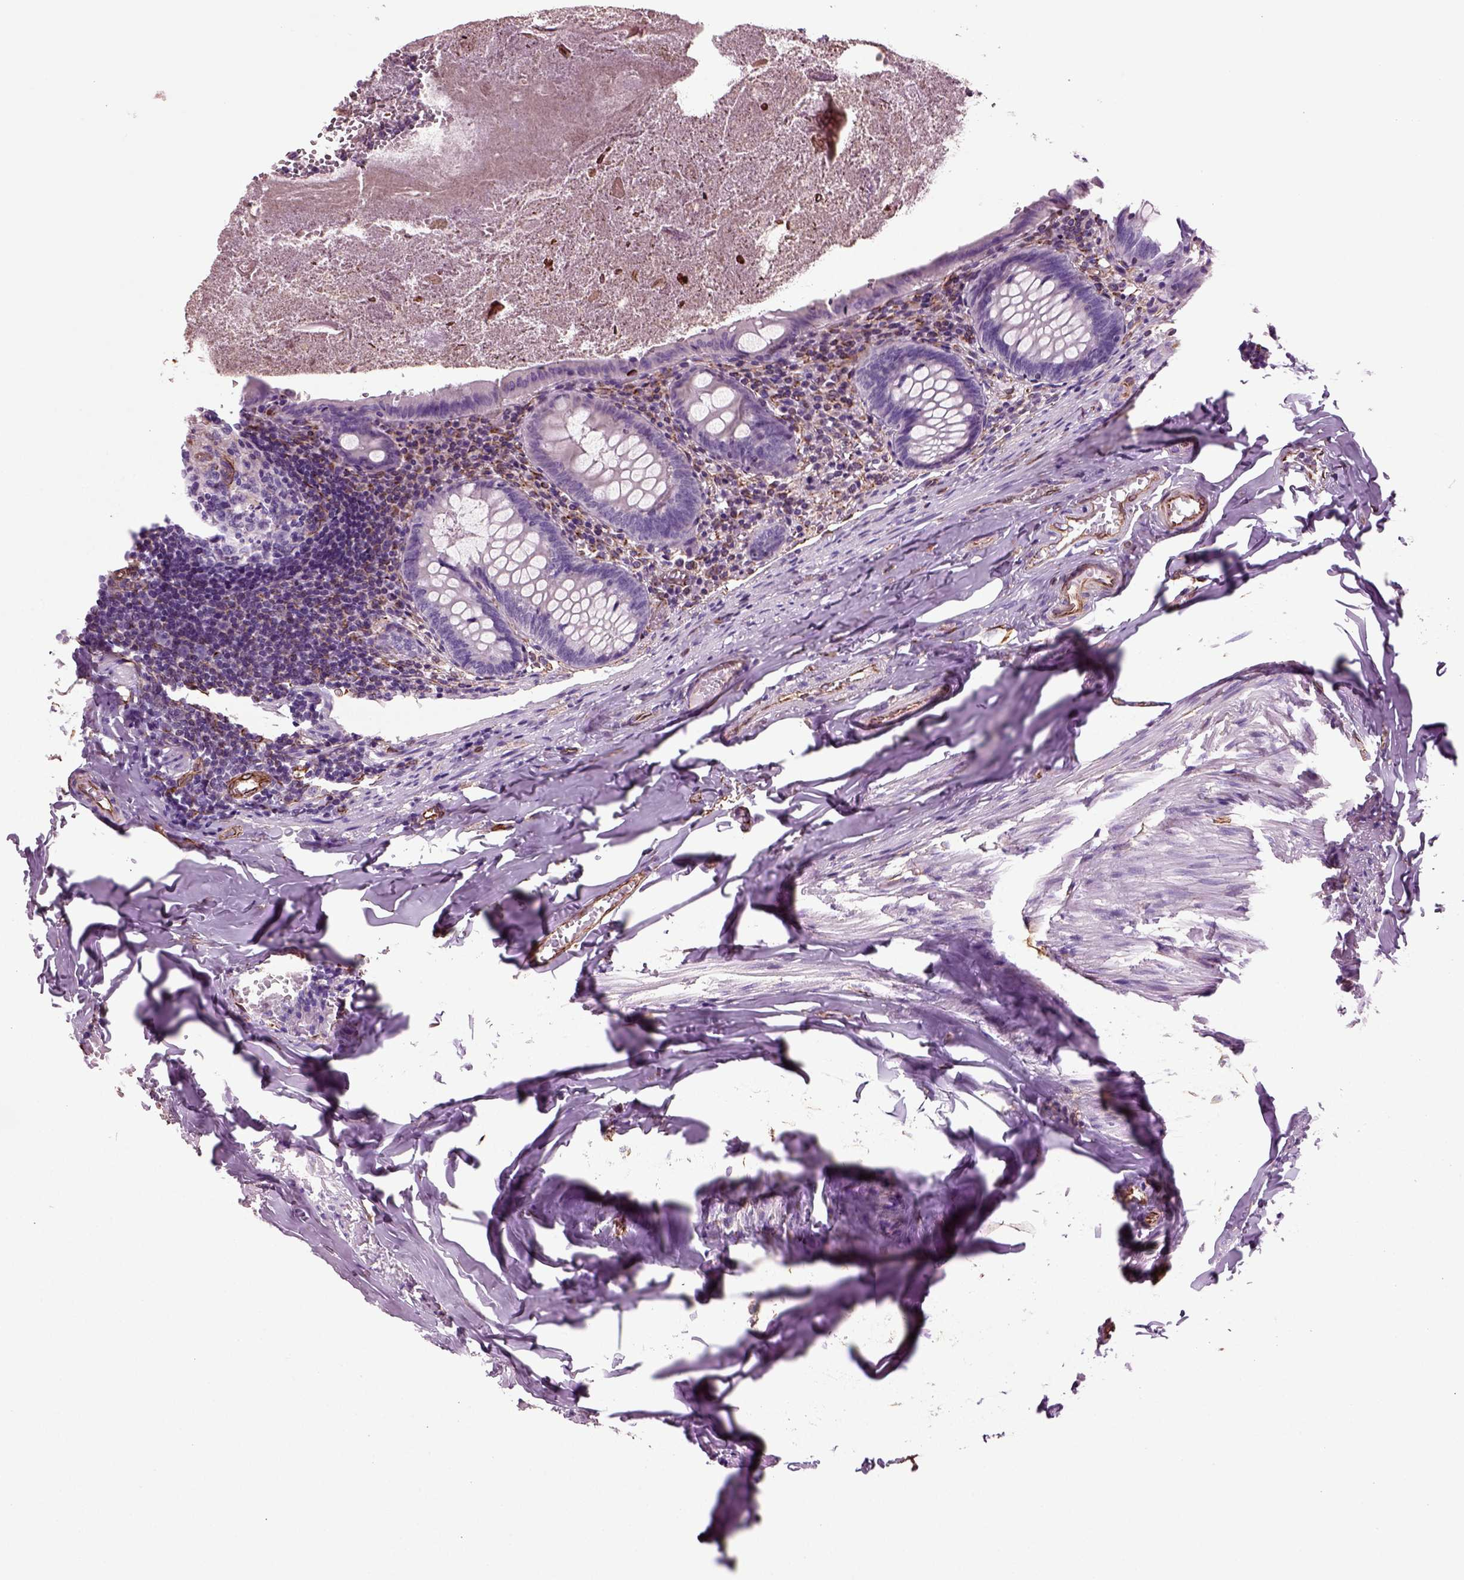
{"staining": {"intensity": "negative", "quantity": "none", "location": "none"}, "tissue": "appendix", "cell_type": "Glandular cells", "image_type": "normal", "snomed": [{"axis": "morphology", "description": "Normal tissue, NOS"}, {"axis": "topography", "description": "Appendix"}], "caption": "This is a image of immunohistochemistry (IHC) staining of normal appendix, which shows no staining in glandular cells. Brightfield microscopy of immunohistochemistry stained with DAB (brown) and hematoxylin (blue), captured at high magnification.", "gene": "ACER3", "patient": {"sex": "female", "age": 23}}